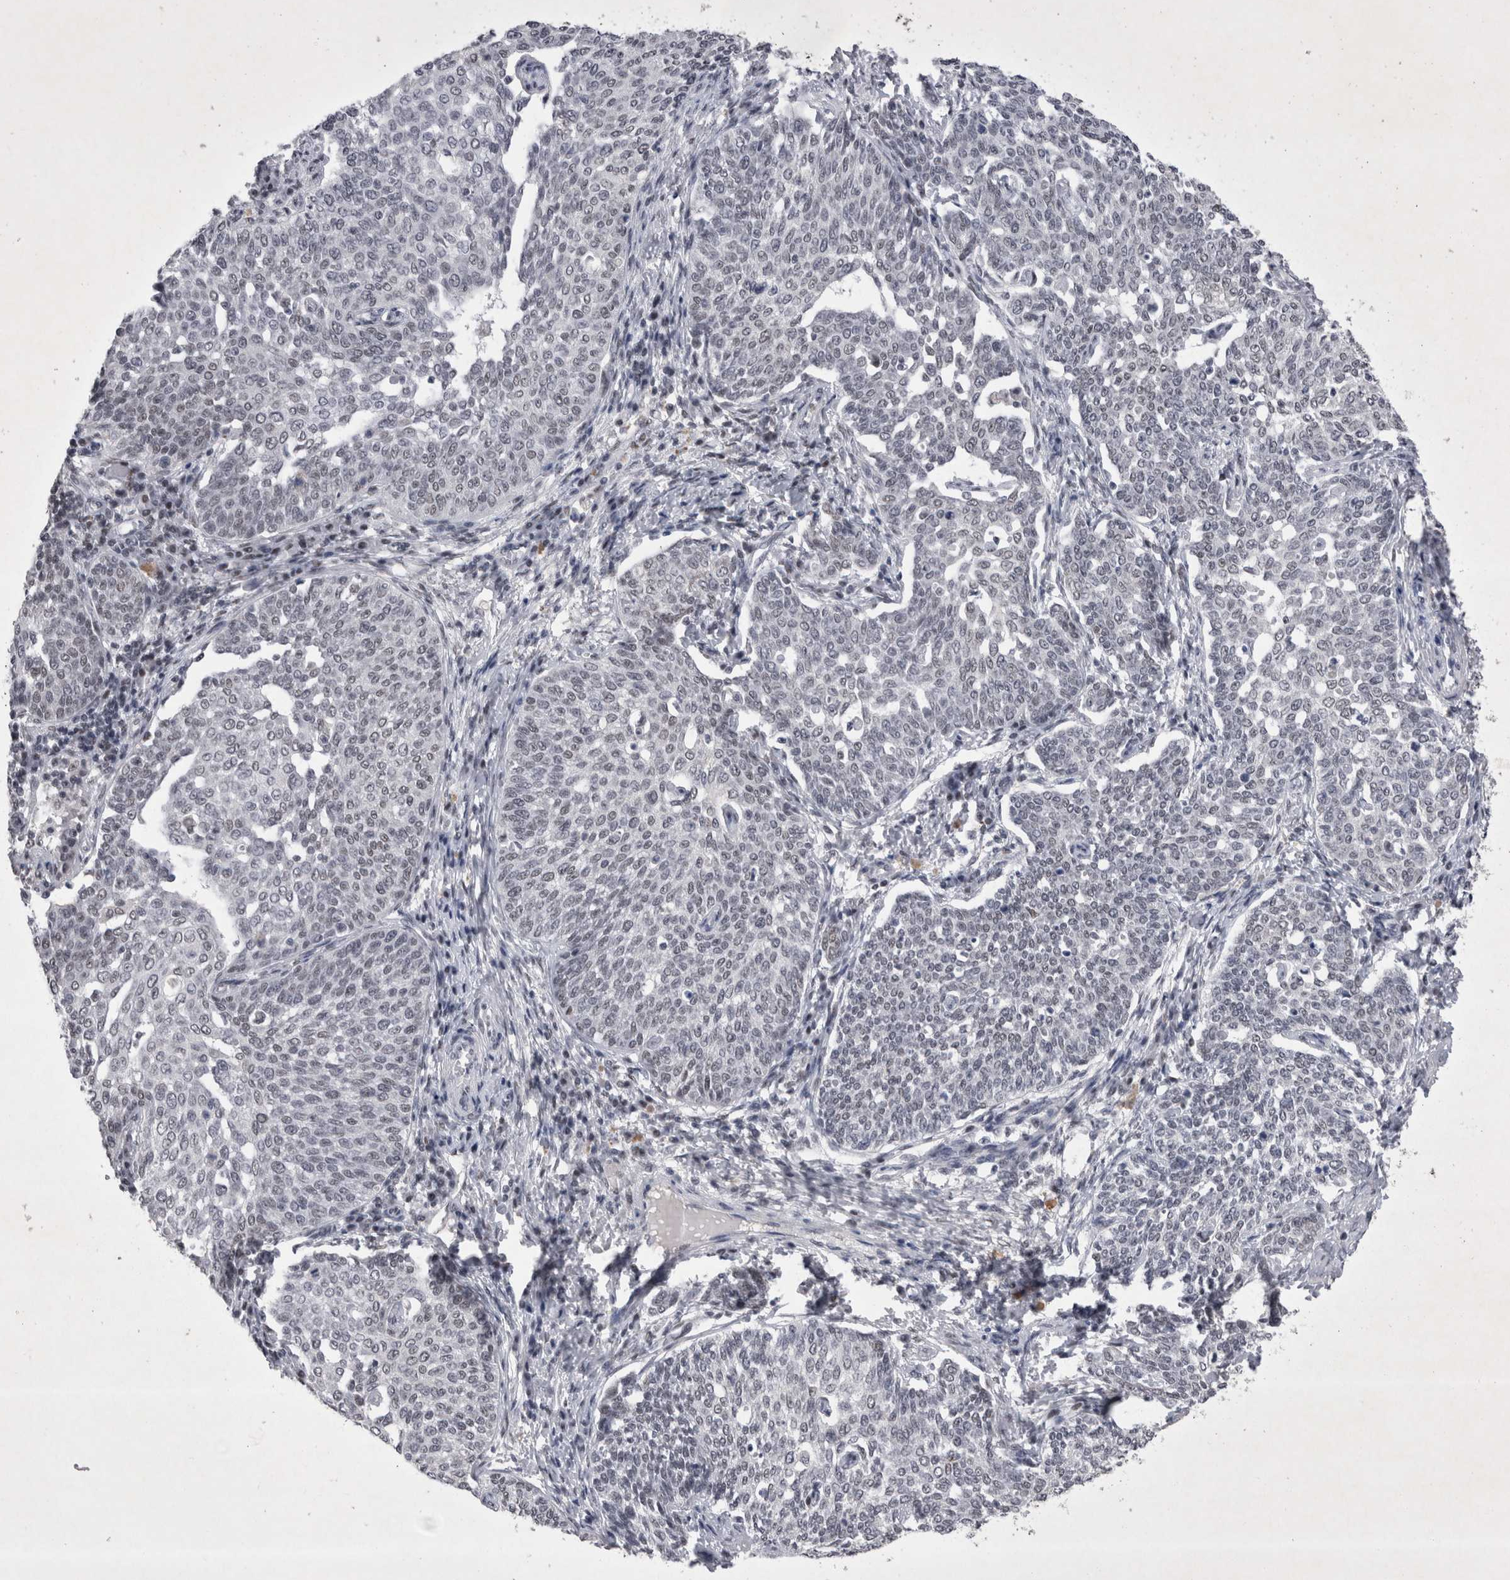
{"staining": {"intensity": "negative", "quantity": "none", "location": "none"}, "tissue": "cervical cancer", "cell_type": "Tumor cells", "image_type": "cancer", "snomed": [{"axis": "morphology", "description": "Squamous cell carcinoma, NOS"}, {"axis": "topography", "description": "Cervix"}], "caption": "Image shows no protein expression in tumor cells of cervical cancer tissue. (DAB (3,3'-diaminobenzidine) IHC, high magnification).", "gene": "RBM6", "patient": {"sex": "female", "age": 34}}